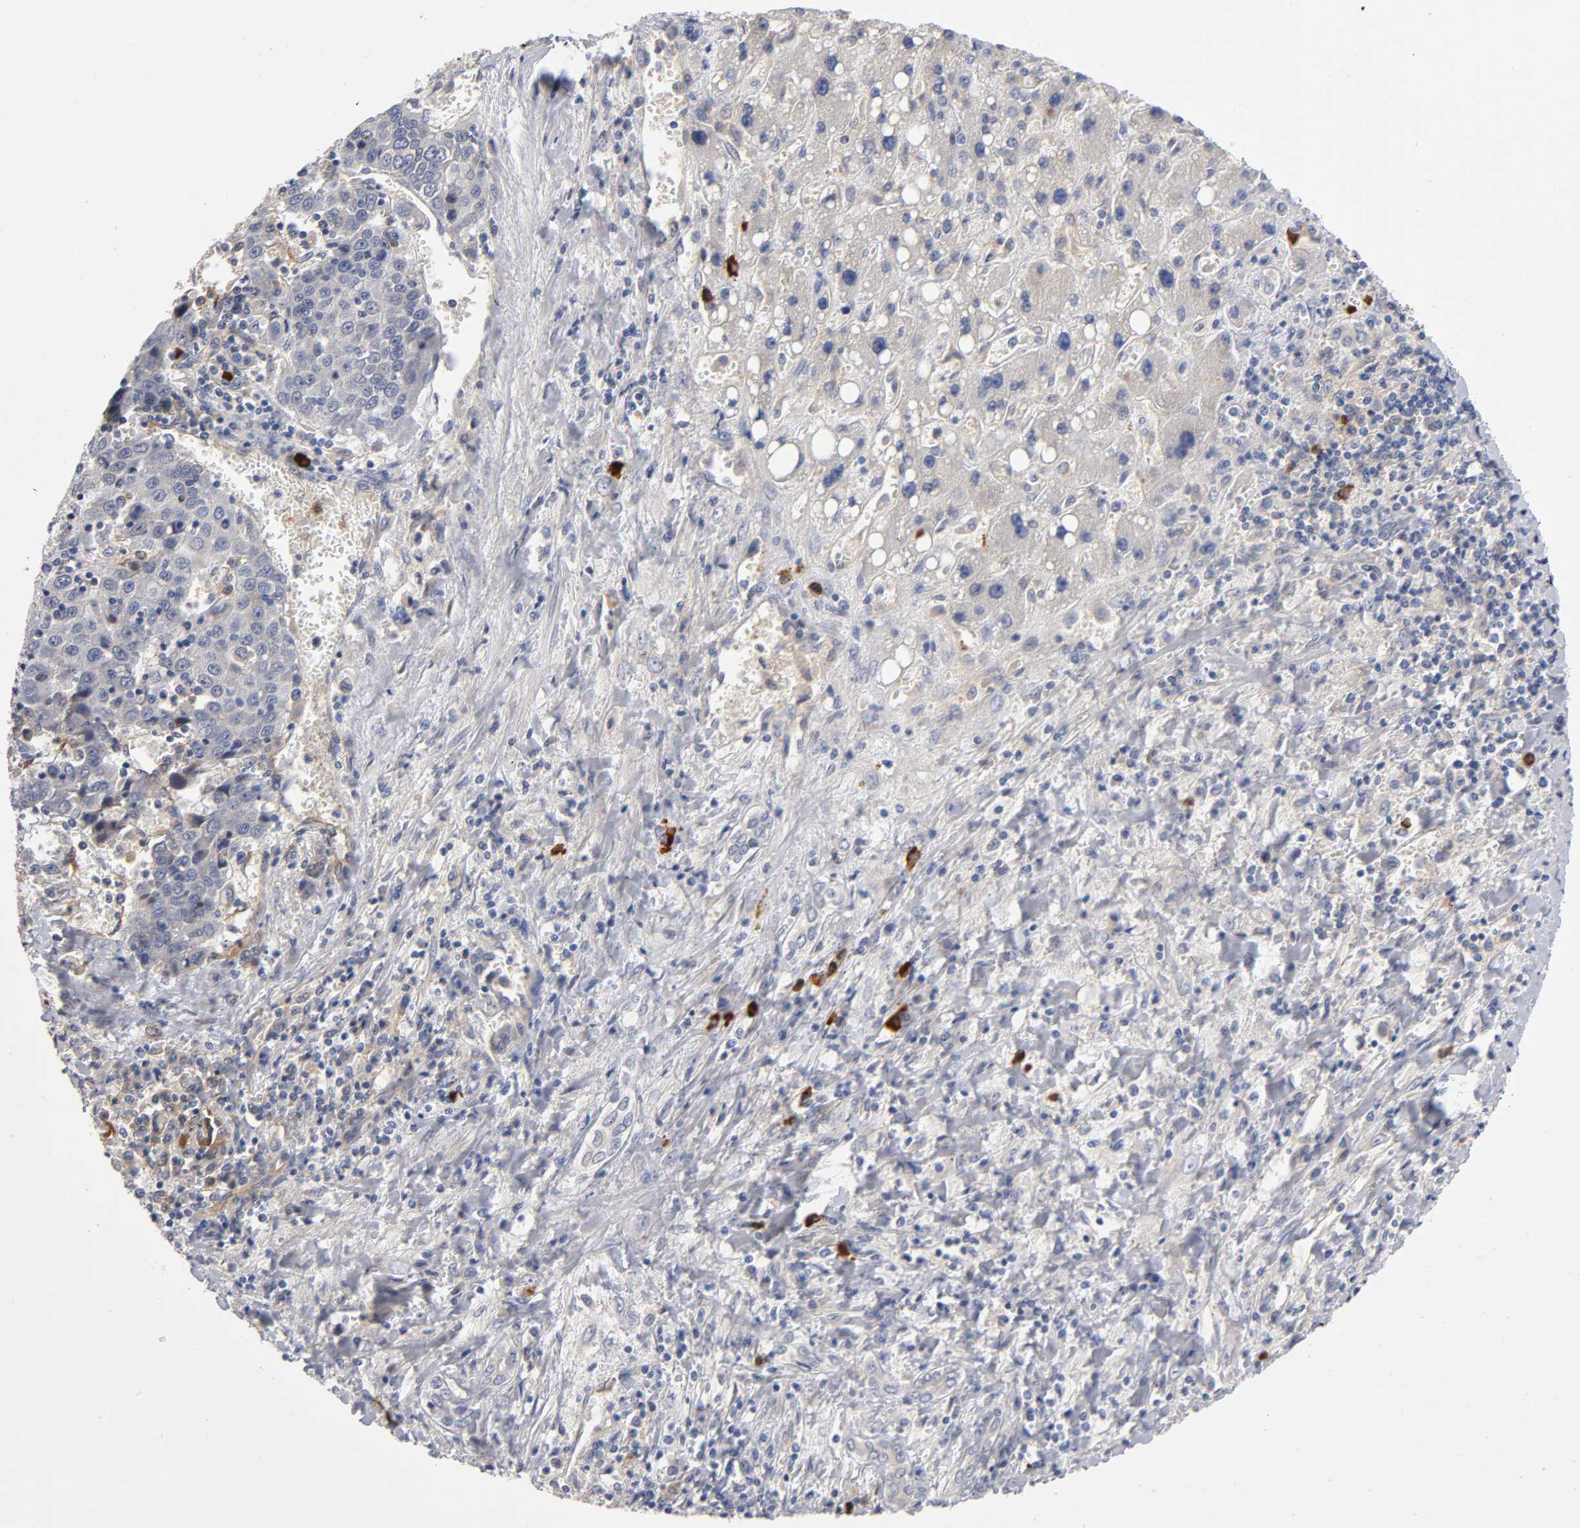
{"staining": {"intensity": "weak", "quantity": "25%-75%", "location": "cytoplasmic/membranous"}, "tissue": "liver cancer", "cell_type": "Tumor cells", "image_type": "cancer", "snomed": [{"axis": "morphology", "description": "Carcinoma, Hepatocellular, NOS"}, {"axis": "topography", "description": "Liver"}], "caption": "A micrograph showing weak cytoplasmic/membranous staining in approximately 25%-75% of tumor cells in liver cancer, as visualized by brown immunohistochemical staining.", "gene": "NOVA1", "patient": {"sex": "female", "age": 53}}